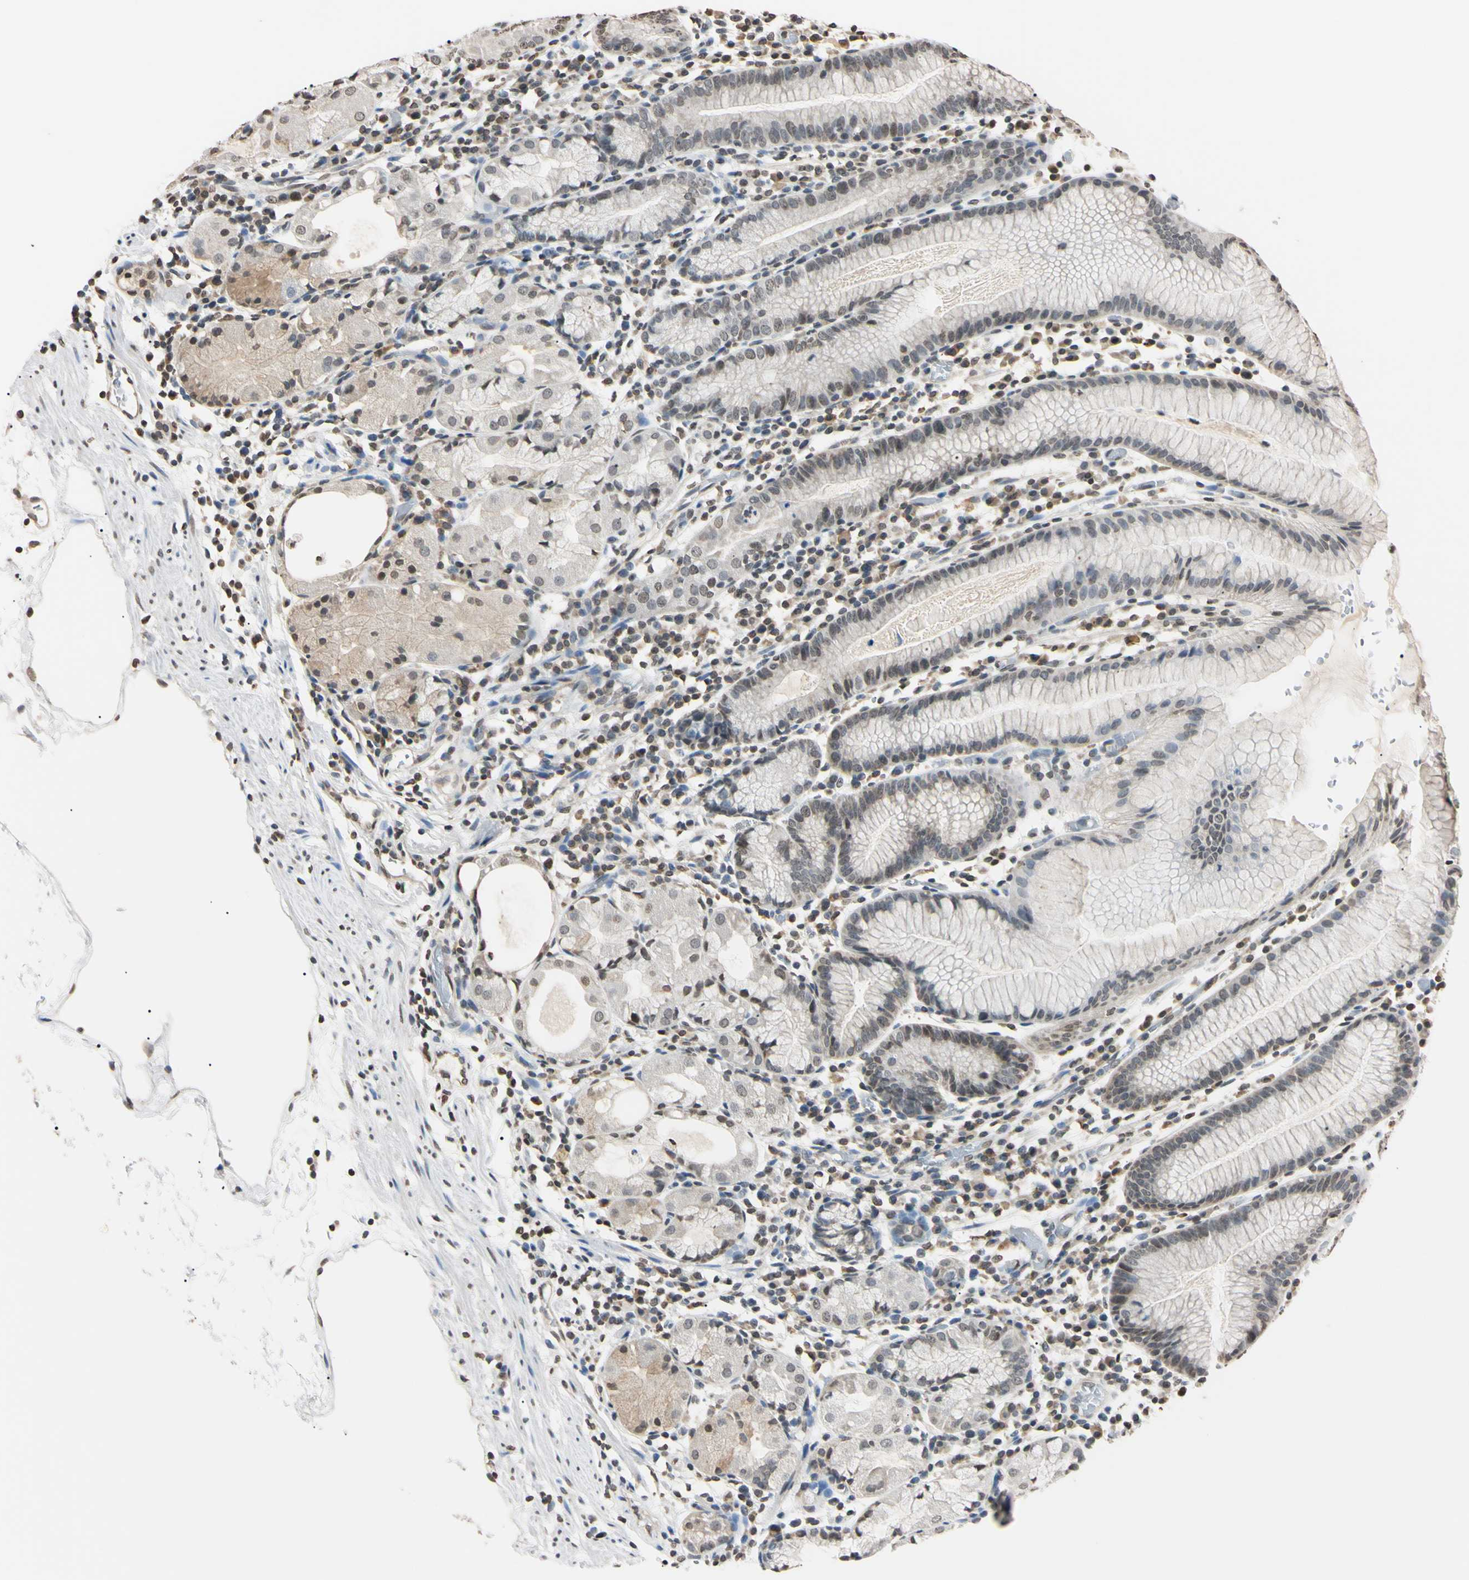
{"staining": {"intensity": "weak", "quantity": "25%-75%", "location": "cytoplasmic/membranous,nuclear"}, "tissue": "stomach", "cell_type": "Glandular cells", "image_type": "normal", "snomed": [{"axis": "morphology", "description": "Normal tissue, NOS"}, {"axis": "topography", "description": "Stomach"}, {"axis": "topography", "description": "Stomach, lower"}], "caption": "Protein expression analysis of normal human stomach reveals weak cytoplasmic/membranous,nuclear positivity in about 25%-75% of glandular cells. (DAB IHC with brightfield microscopy, high magnification).", "gene": "CDC45", "patient": {"sex": "female", "age": 75}}